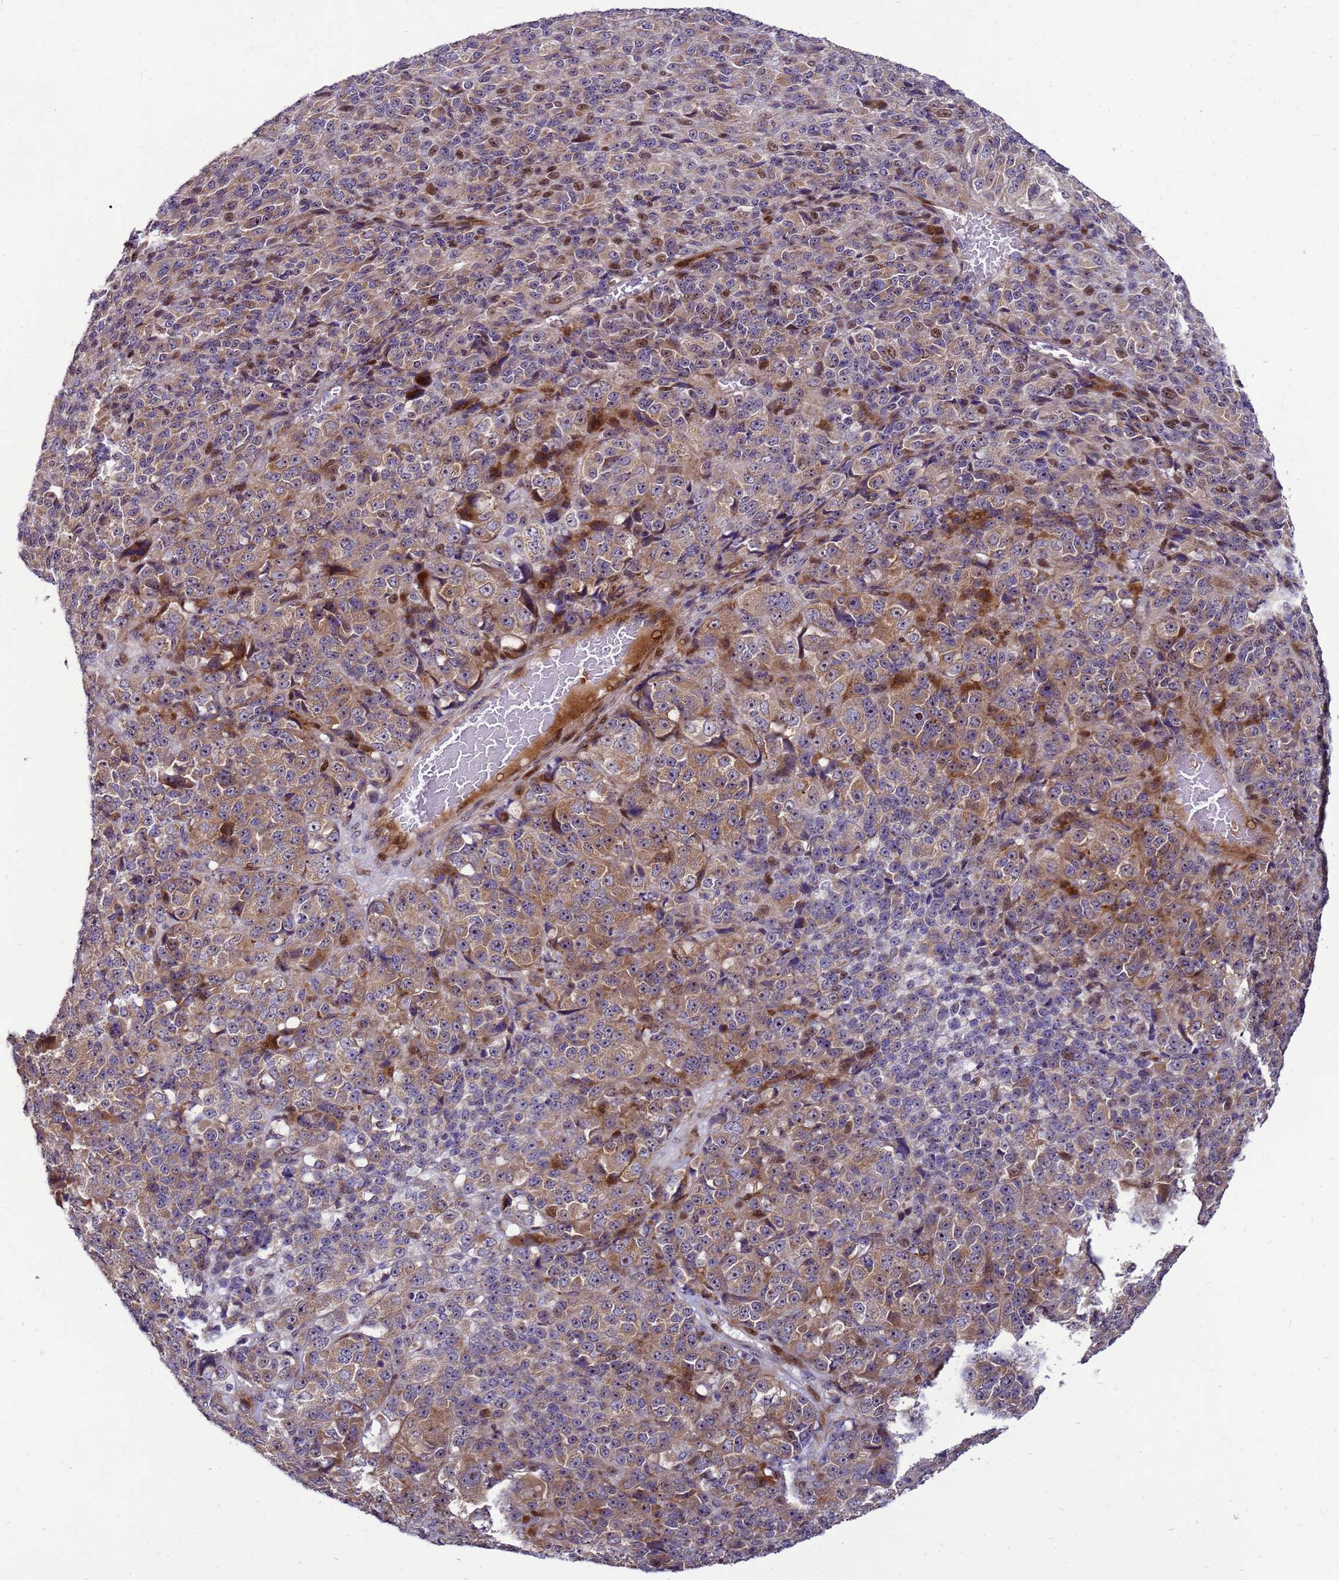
{"staining": {"intensity": "moderate", "quantity": "25%-75%", "location": "cytoplasmic/membranous"}, "tissue": "melanoma", "cell_type": "Tumor cells", "image_type": "cancer", "snomed": [{"axis": "morphology", "description": "Malignant melanoma, Metastatic site"}, {"axis": "topography", "description": "Brain"}], "caption": "Malignant melanoma (metastatic site) stained for a protein (brown) shows moderate cytoplasmic/membranous positive expression in approximately 25%-75% of tumor cells.", "gene": "RSPO1", "patient": {"sex": "female", "age": 56}}